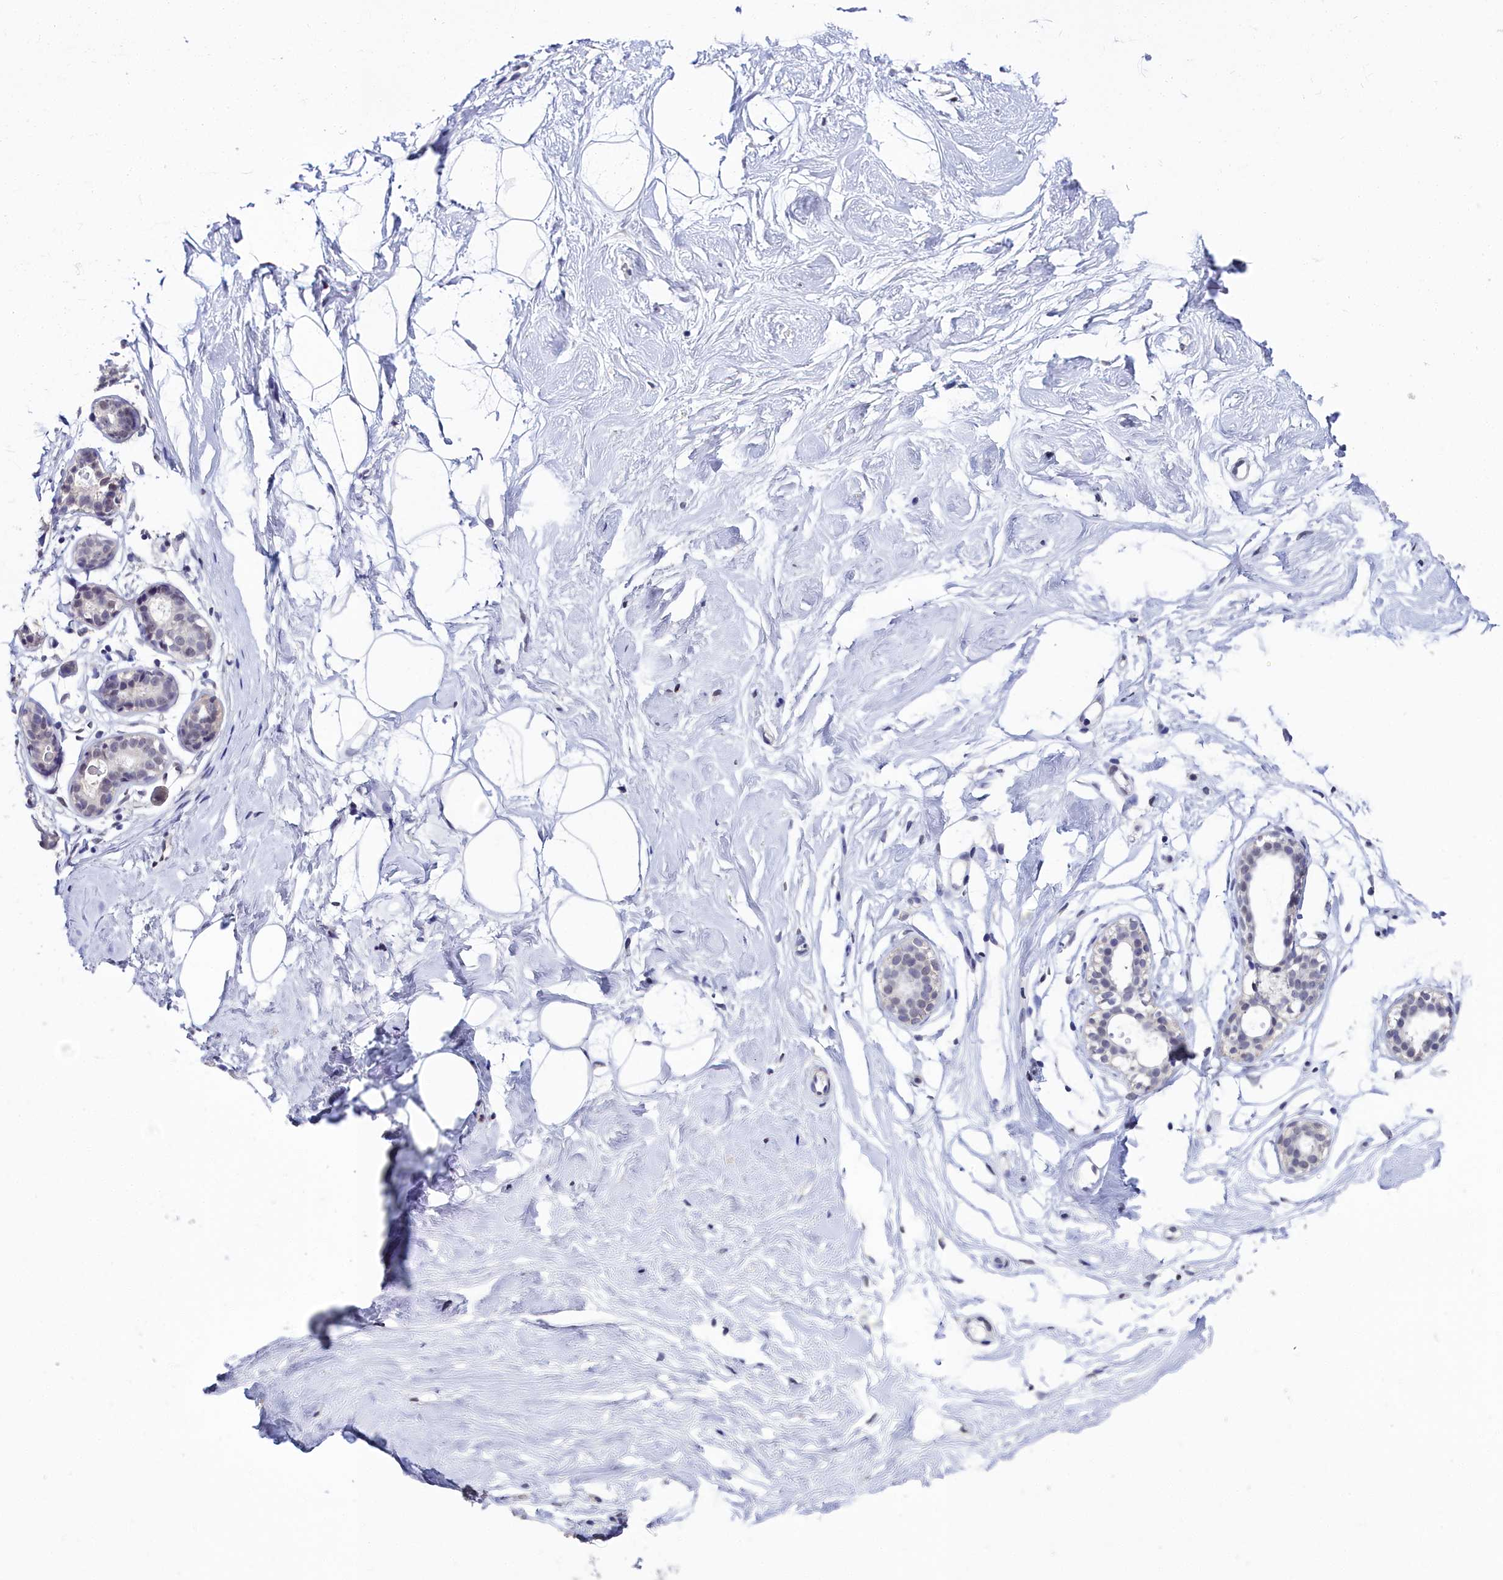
{"staining": {"intensity": "negative", "quantity": "none", "location": "none"}, "tissue": "breast", "cell_type": "Adipocytes", "image_type": "normal", "snomed": [{"axis": "morphology", "description": "Normal tissue, NOS"}, {"axis": "morphology", "description": "Adenoma, NOS"}, {"axis": "topography", "description": "Breast"}], "caption": "Breast stained for a protein using immunohistochemistry (IHC) shows no expression adipocytes.", "gene": "CCDC97", "patient": {"sex": "female", "age": 23}}